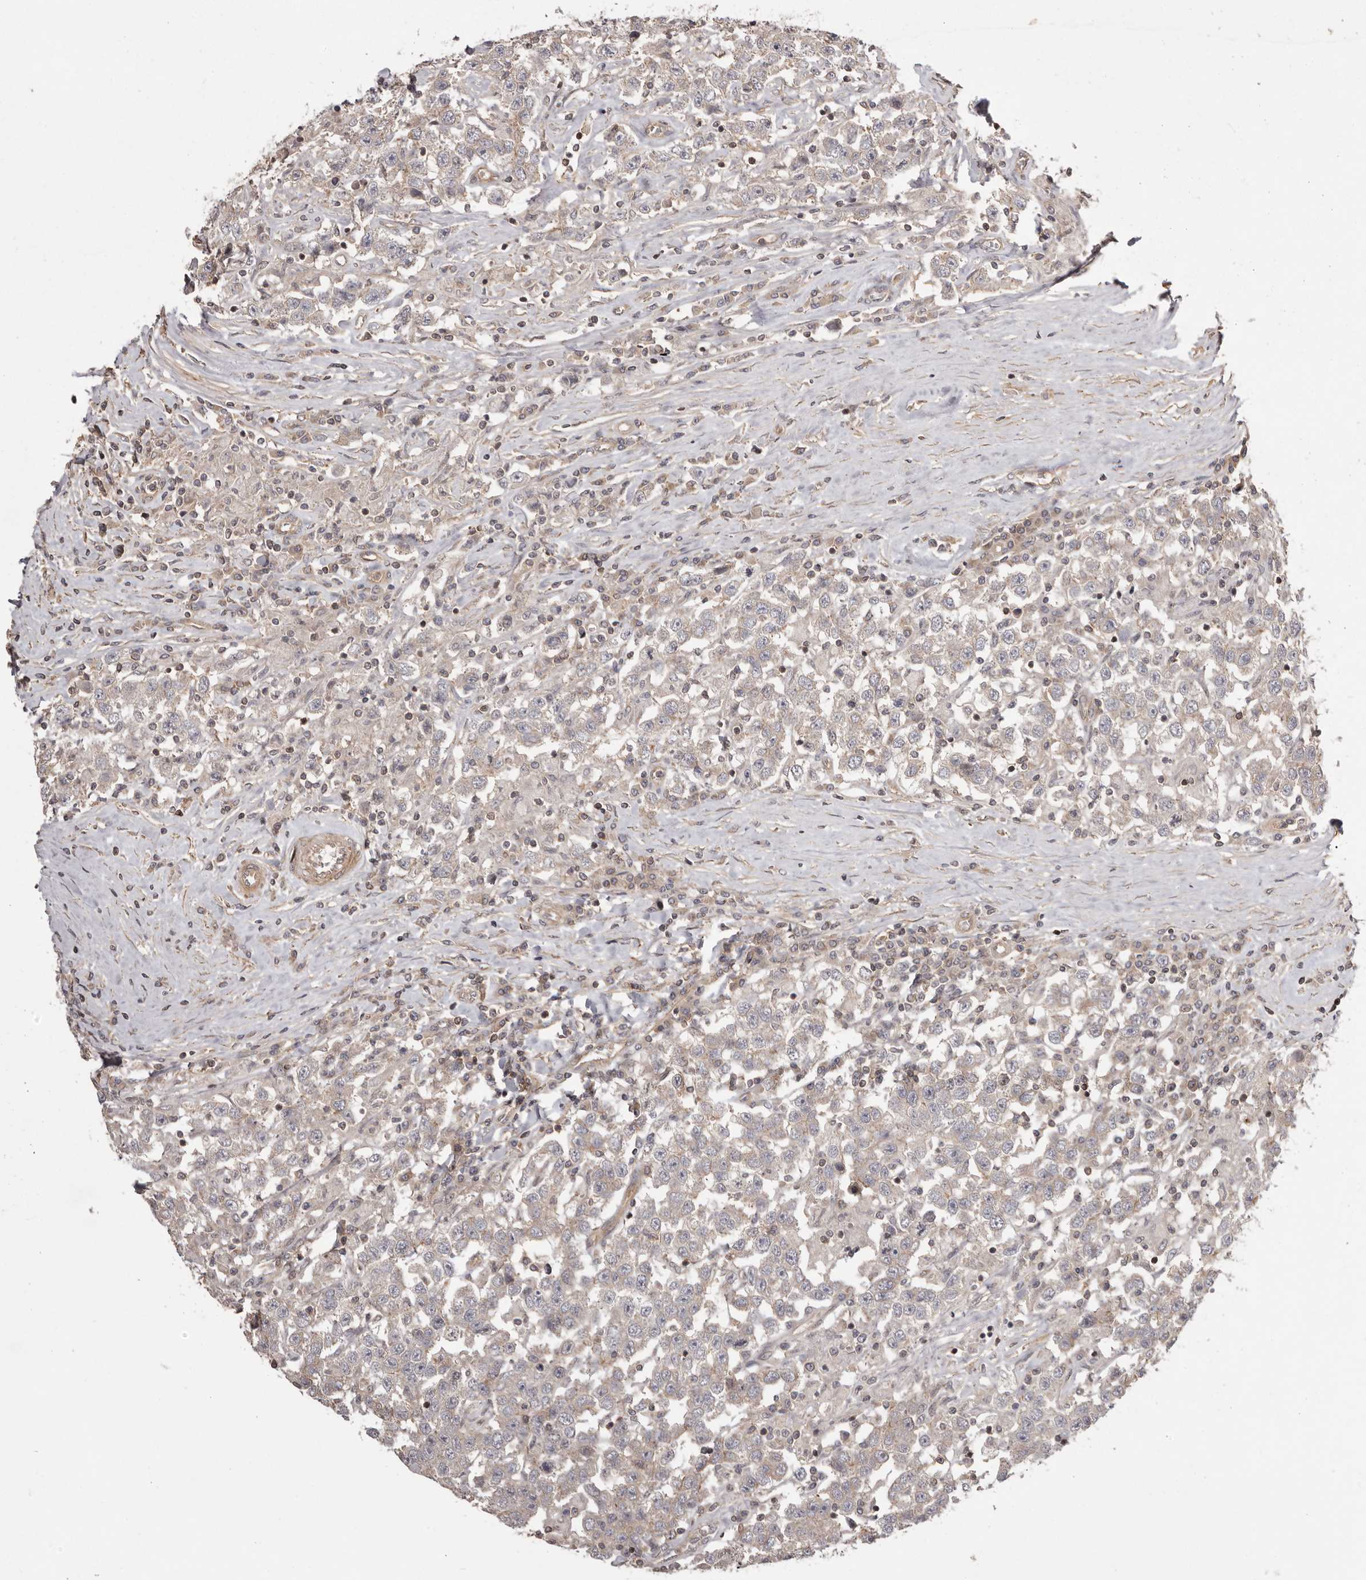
{"staining": {"intensity": "negative", "quantity": "none", "location": "none"}, "tissue": "testis cancer", "cell_type": "Tumor cells", "image_type": "cancer", "snomed": [{"axis": "morphology", "description": "Seminoma, NOS"}, {"axis": "topography", "description": "Testis"}], "caption": "Photomicrograph shows no significant protein expression in tumor cells of testis cancer (seminoma).", "gene": "NFKBIA", "patient": {"sex": "male", "age": 41}}